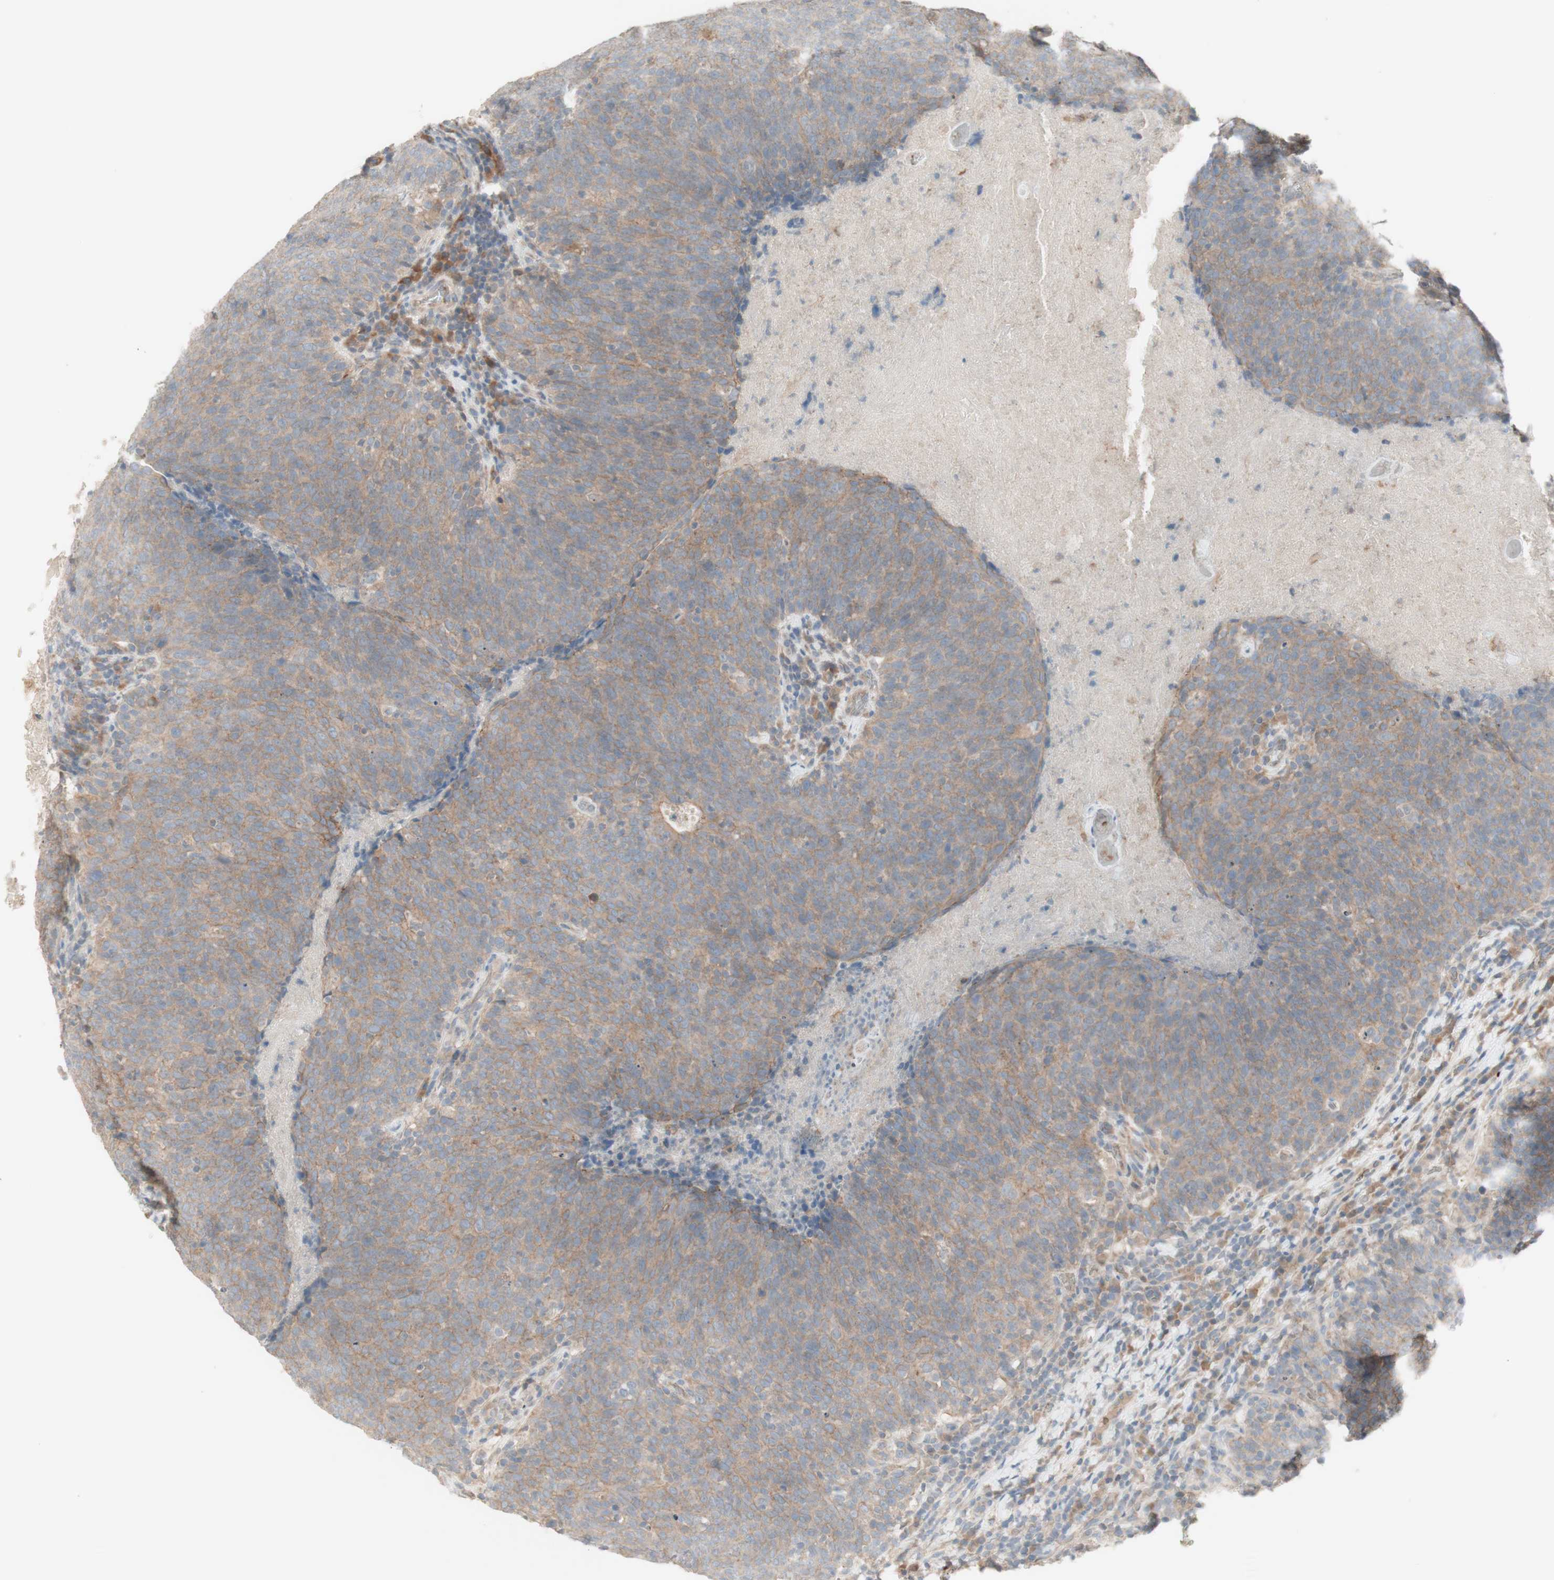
{"staining": {"intensity": "weak", "quantity": ">75%", "location": "cytoplasmic/membranous"}, "tissue": "head and neck cancer", "cell_type": "Tumor cells", "image_type": "cancer", "snomed": [{"axis": "morphology", "description": "Squamous cell carcinoma, NOS"}, {"axis": "morphology", "description": "Squamous cell carcinoma, metastatic, NOS"}, {"axis": "topography", "description": "Lymph node"}, {"axis": "topography", "description": "Head-Neck"}], "caption": "Tumor cells demonstrate weak cytoplasmic/membranous staining in approximately >75% of cells in head and neck cancer.", "gene": "PTGER4", "patient": {"sex": "male", "age": 62}}